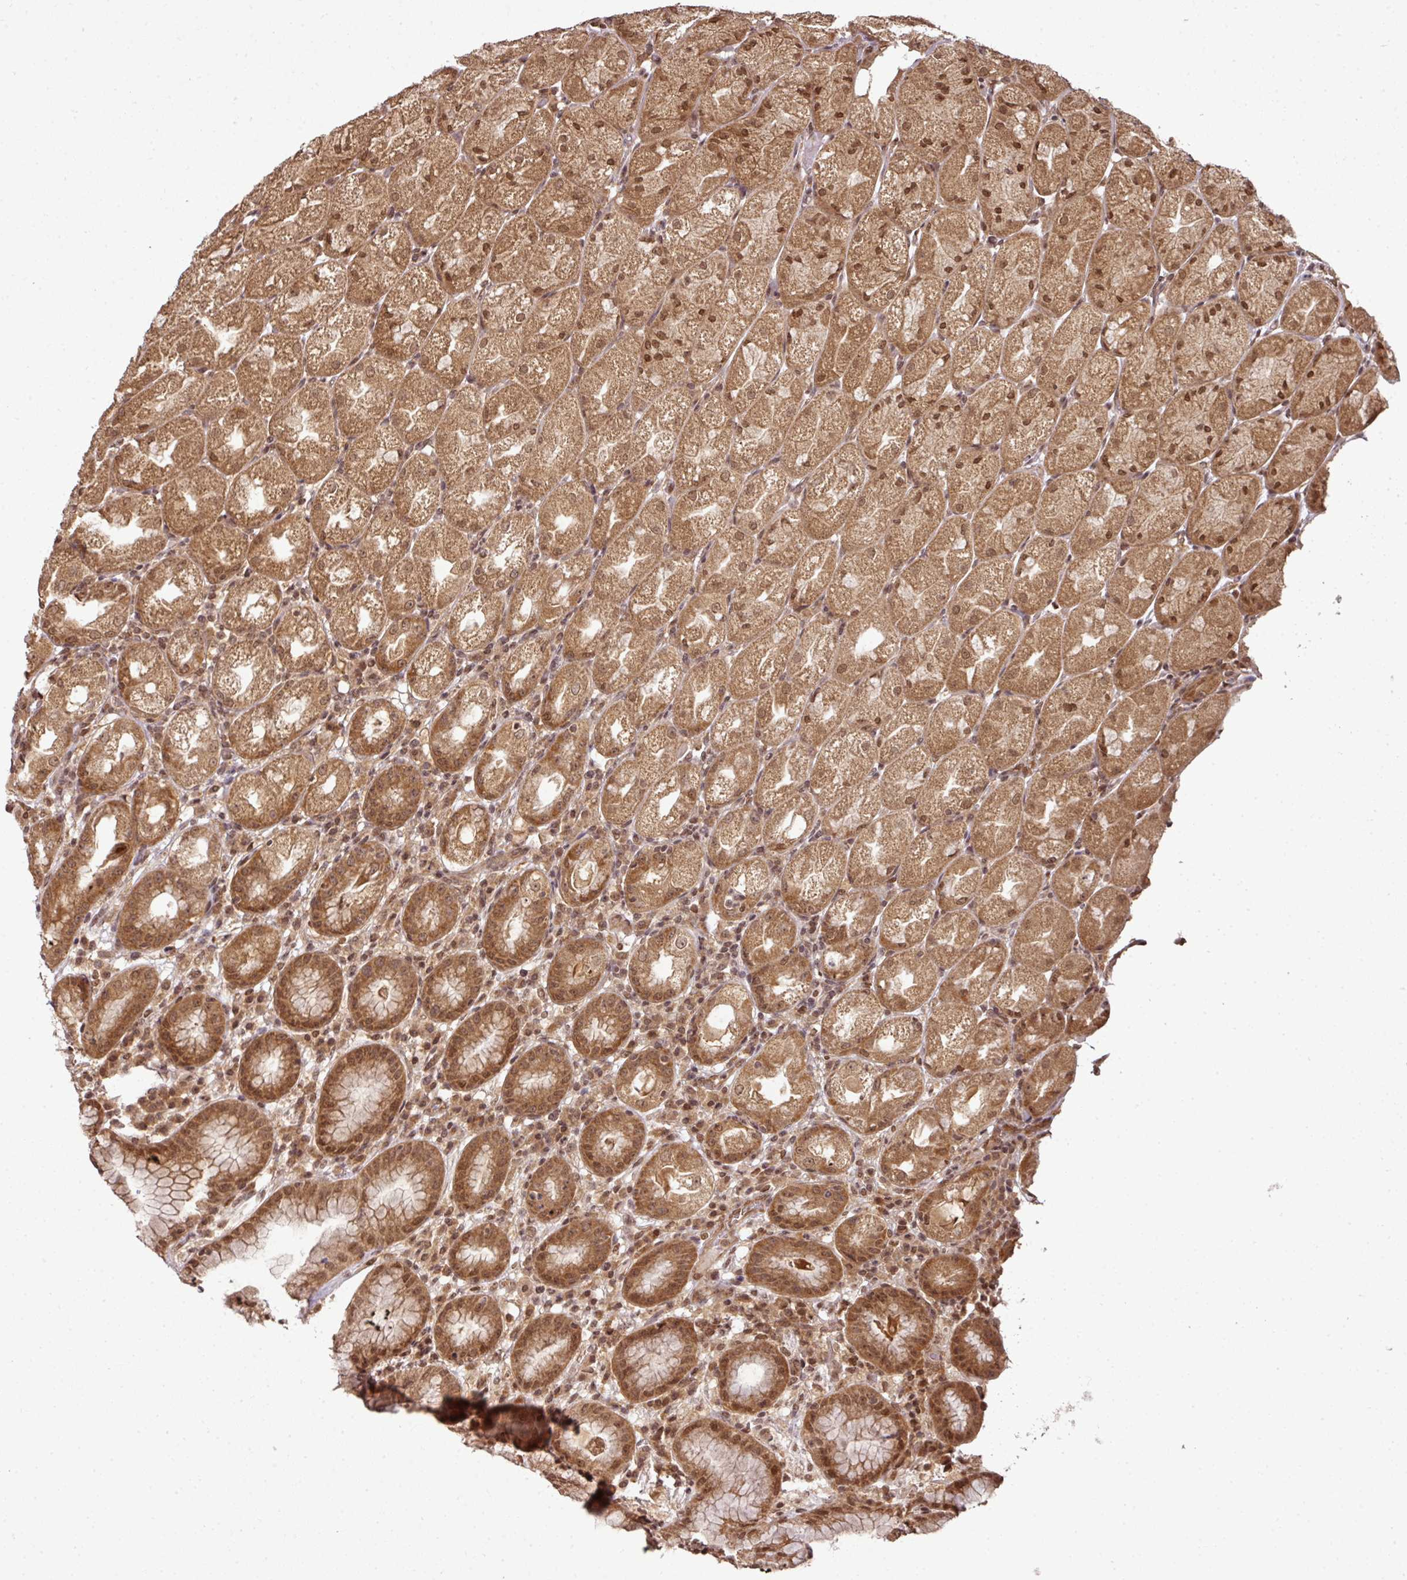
{"staining": {"intensity": "moderate", "quantity": ">75%", "location": "cytoplasmic/membranous,nuclear"}, "tissue": "stomach", "cell_type": "Glandular cells", "image_type": "normal", "snomed": [{"axis": "morphology", "description": "Normal tissue, NOS"}, {"axis": "topography", "description": "Stomach, upper"}], "caption": "Glandular cells reveal medium levels of moderate cytoplasmic/membranous,nuclear staining in about >75% of cells in unremarkable stomach.", "gene": "ANKRD18A", "patient": {"sex": "male", "age": 52}}